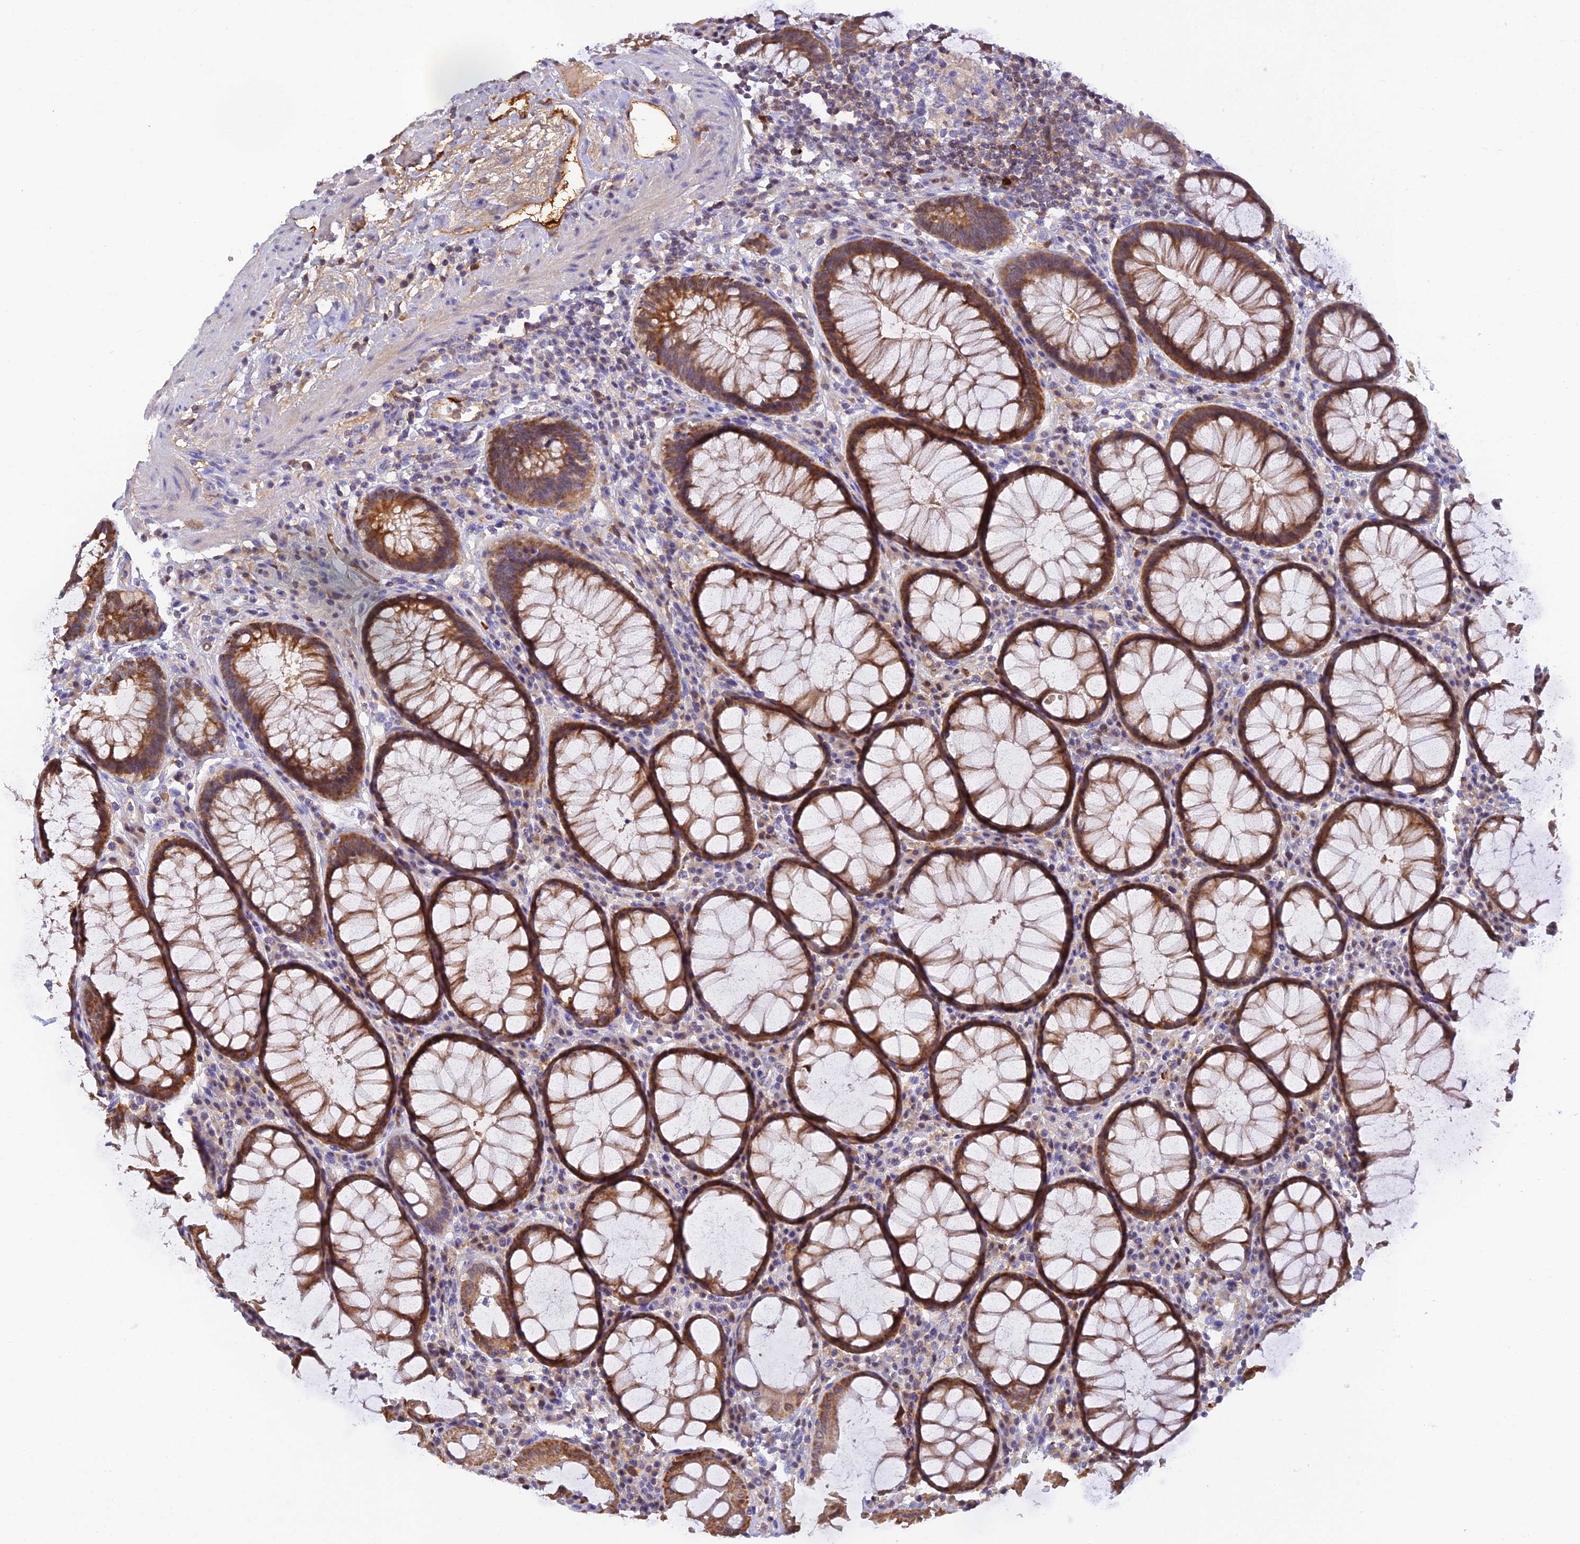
{"staining": {"intensity": "moderate", "quantity": ">75%", "location": "cytoplasmic/membranous"}, "tissue": "rectum", "cell_type": "Glandular cells", "image_type": "normal", "snomed": [{"axis": "morphology", "description": "Normal tissue, NOS"}, {"axis": "topography", "description": "Rectum"}], "caption": "High-power microscopy captured an immunohistochemistry photomicrograph of normal rectum, revealing moderate cytoplasmic/membranous staining in approximately >75% of glandular cells. (DAB (3,3'-diaminobenzidine) = brown stain, brightfield microscopy at high magnification).", "gene": "HDHD2", "patient": {"sex": "male", "age": 64}}